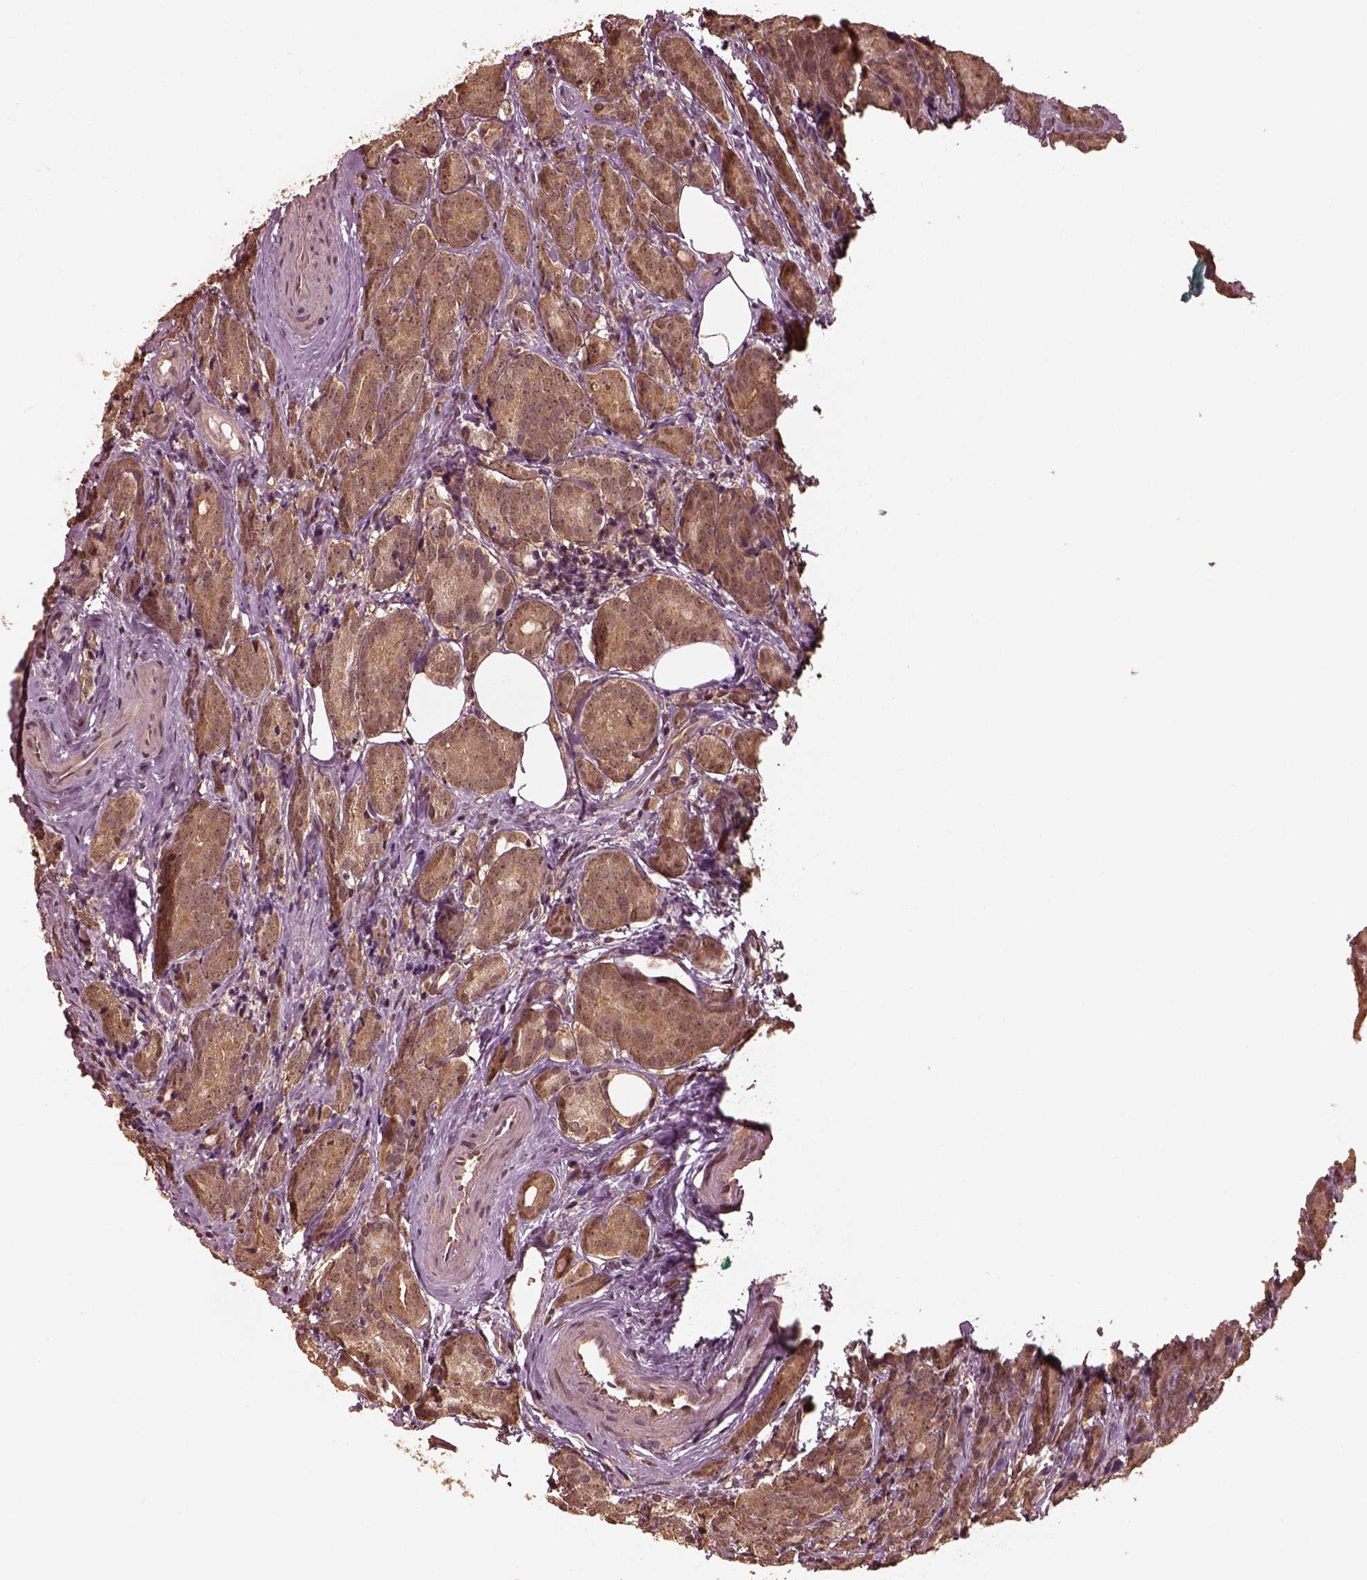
{"staining": {"intensity": "moderate", "quantity": ">75%", "location": "cytoplasmic/membranous"}, "tissue": "prostate cancer", "cell_type": "Tumor cells", "image_type": "cancer", "snomed": [{"axis": "morphology", "description": "Adenocarcinoma, NOS"}, {"axis": "topography", "description": "Prostate"}], "caption": "Prostate cancer stained with DAB (3,3'-diaminobenzidine) immunohistochemistry (IHC) shows medium levels of moderate cytoplasmic/membranous expression in approximately >75% of tumor cells.", "gene": "PSMC5", "patient": {"sex": "male", "age": 71}}